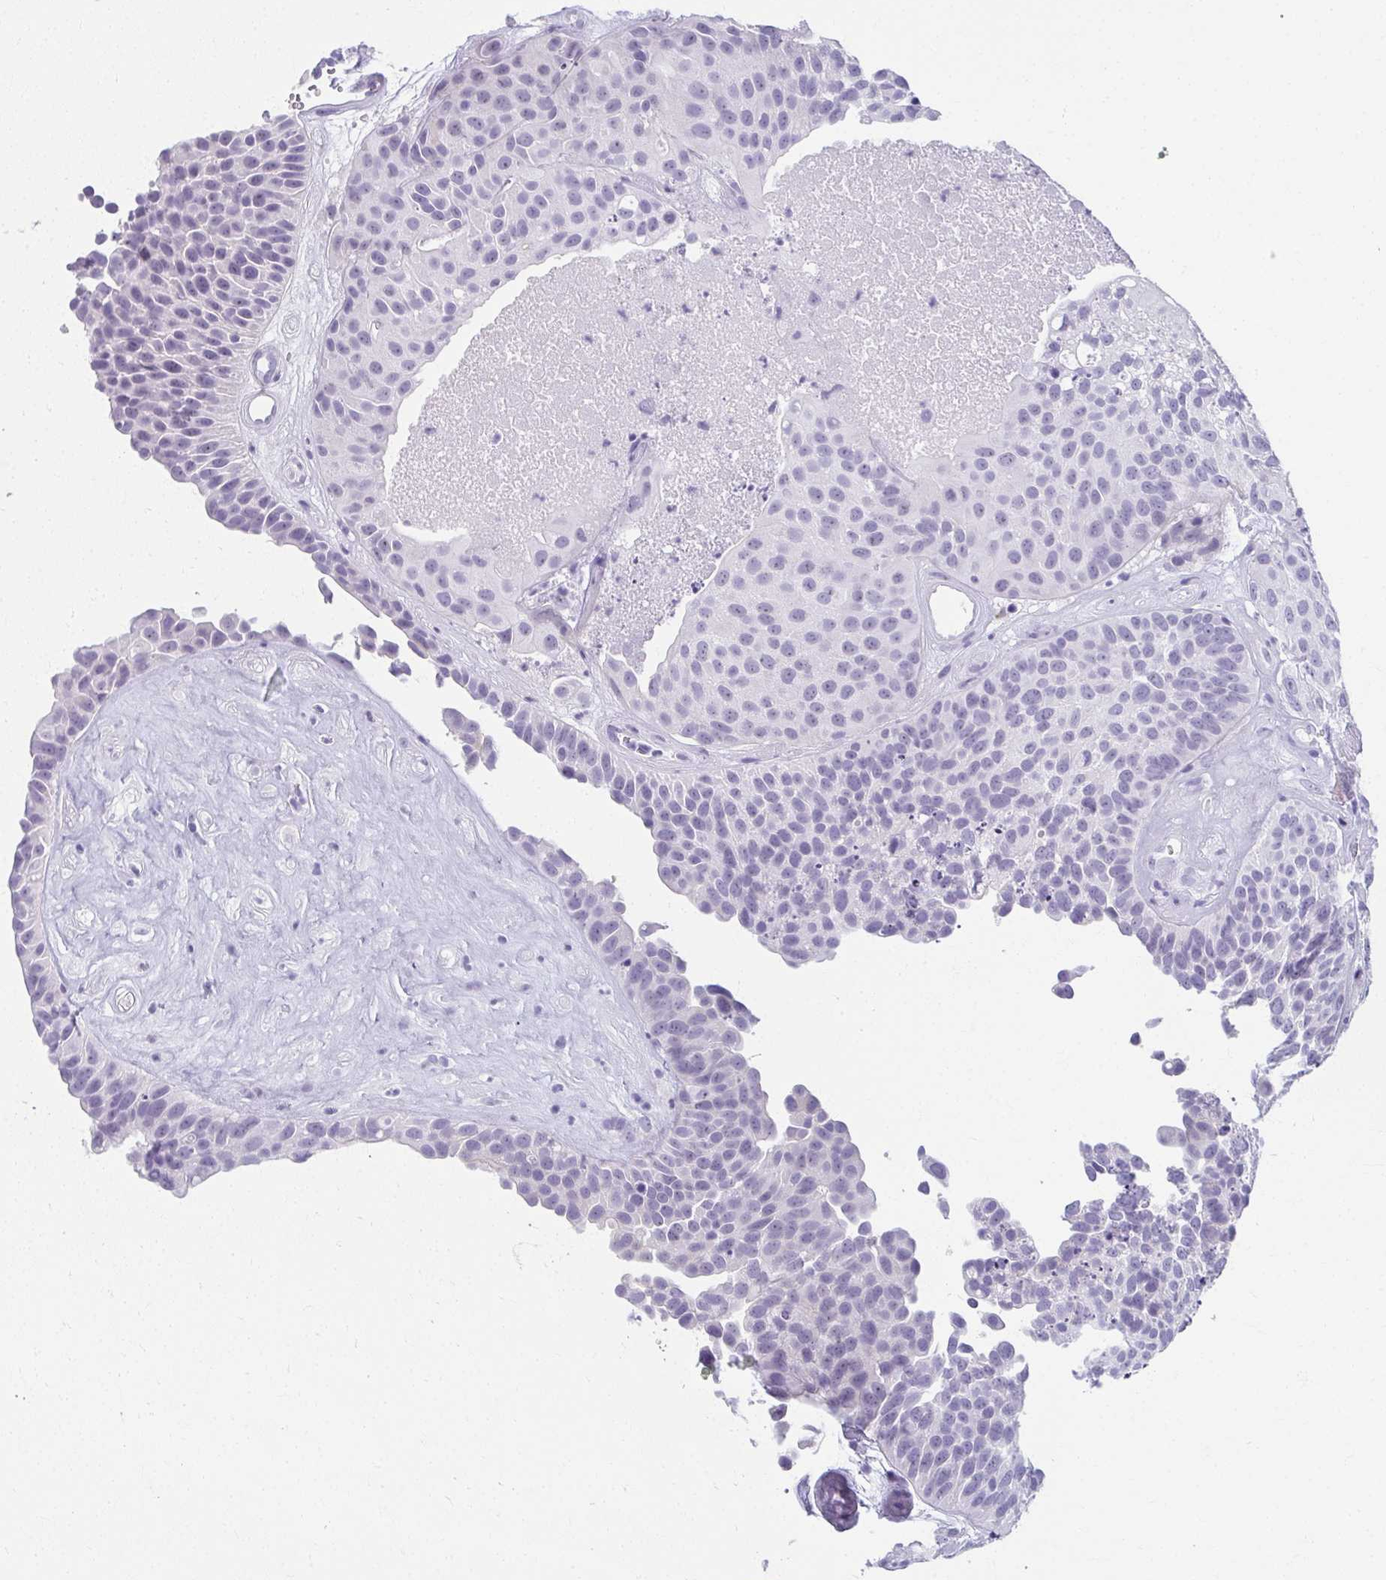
{"staining": {"intensity": "negative", "quantity": "none", "location": "none"}, "tissue": "urothelial cancer", "cell_type": "Tumor cells", "image_type": "cancer", "snomed": [{"axis": "morphology", "description": "Urothelial carcinoma, Low grade"}, {"axis": "topography", "description": "Urinary bladder"}], "caption": "Urothelial cancer was stained to show a protein in brown. There is no significant staining in tumor cells. (DAB (3,3'-diaminobenzidine) immunohistochemistry (IHC) with hematoxylin counter stain).", "gene": "MOBP", "patient": {"sex": "male", "age": 76}}